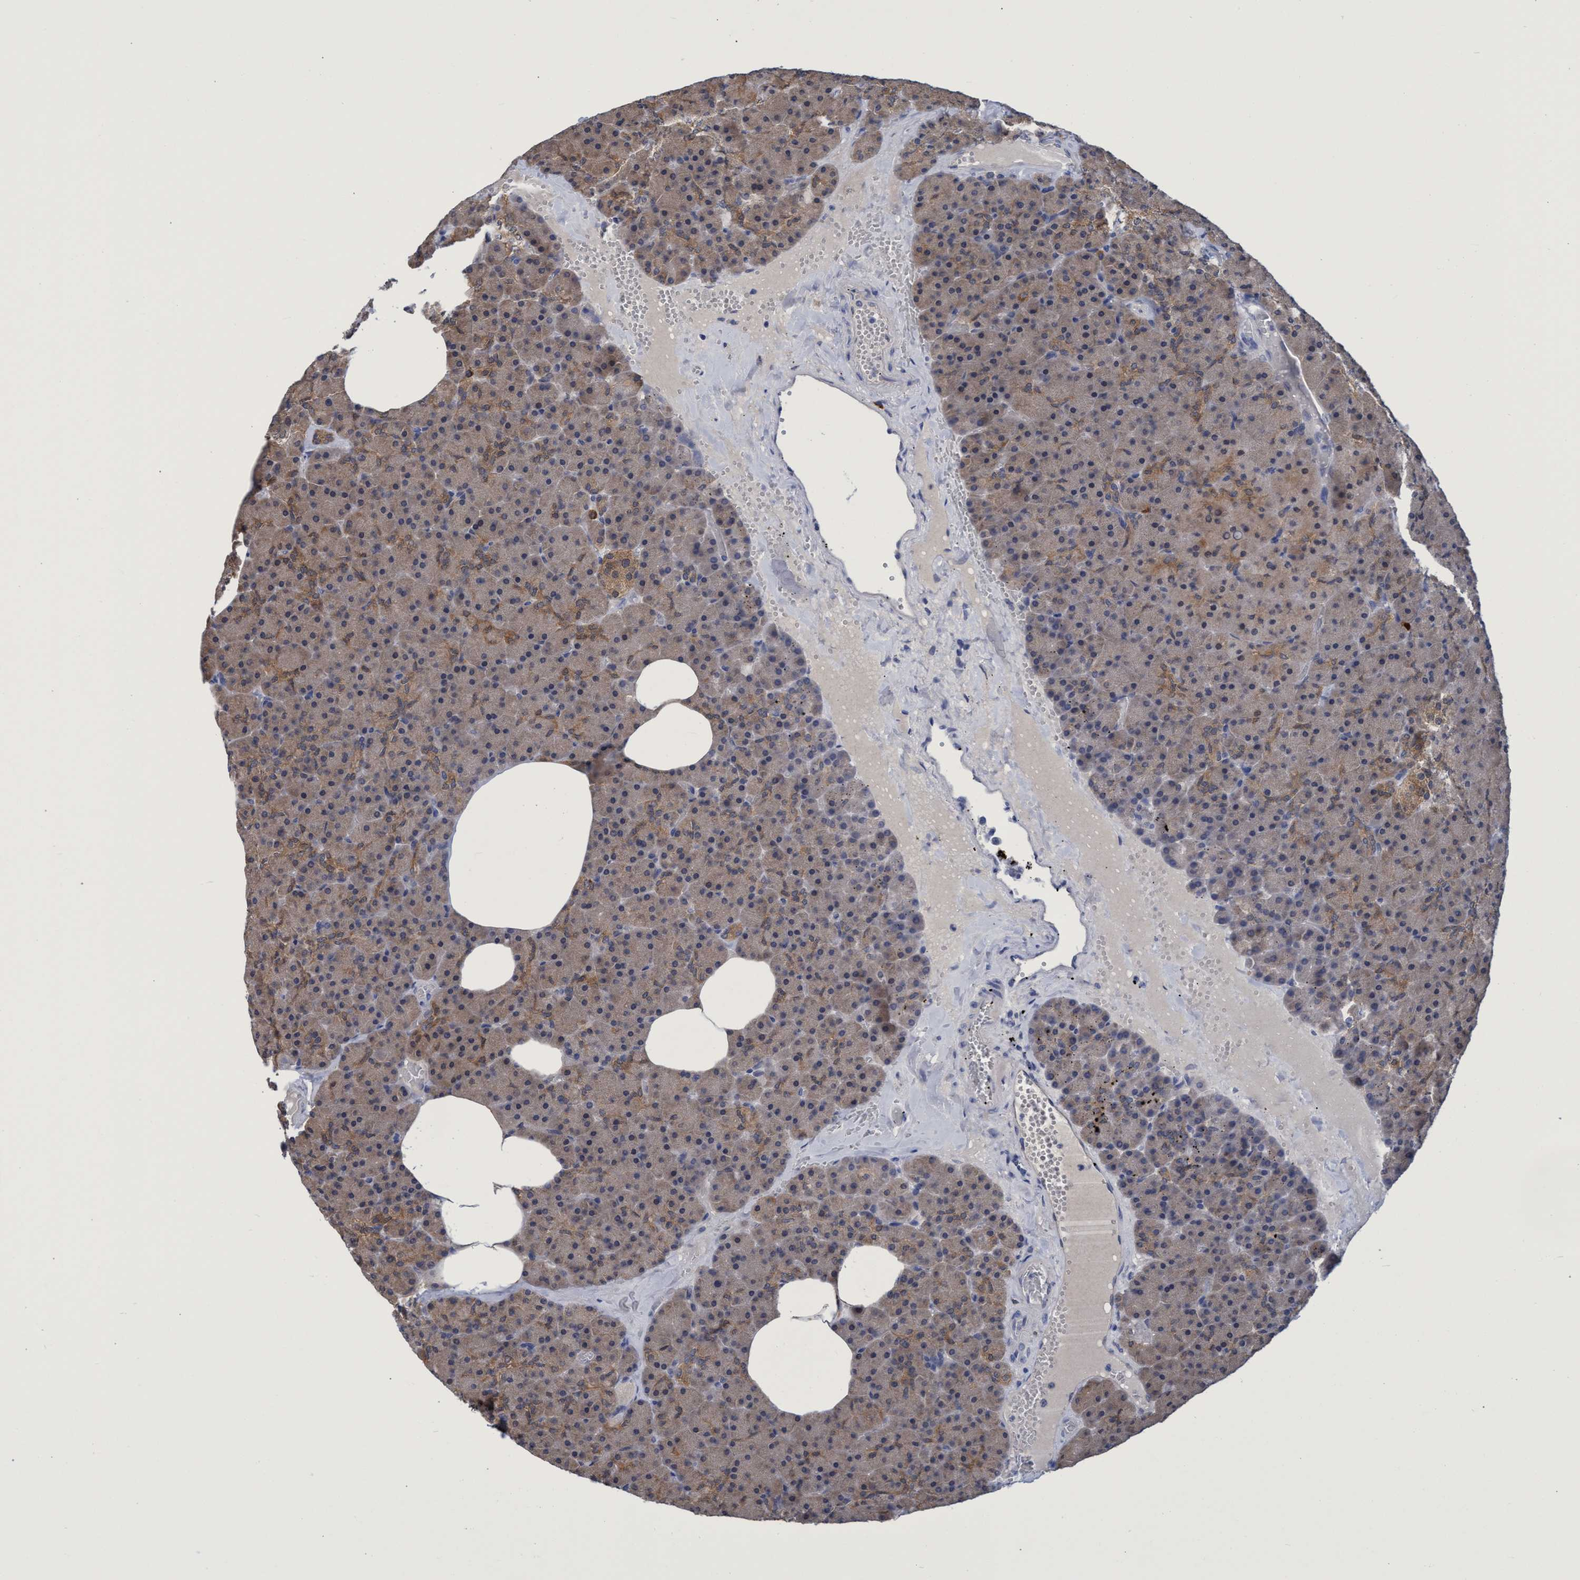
{"staining": {"intensity": "moderate", "quantity": "25%-75%", "location": "cytoplasmic/membranous"}, "tissue": "pancreas", "cell_type": "Exocrine glandular cells", "image_type": "normal", "snomed": [{"axis": "morphology", "description": "Normal tissue, NOS"}, {"axis": "morphology", "description": "Carcinoid, malignant, NOS"}, {"axis": "topography", "description": "Pancreas"}], "caption": "Immunohistochemistry (IHC) micrograph of benign pancreas stained for a protein (brown), which reveals medium levels of moderate cytoplasmic/membranous expression in approximately 25%-75% of exocrine glandular cells.", "gene": "PNPO", "patient": {"sex": "female", "age": 35}}